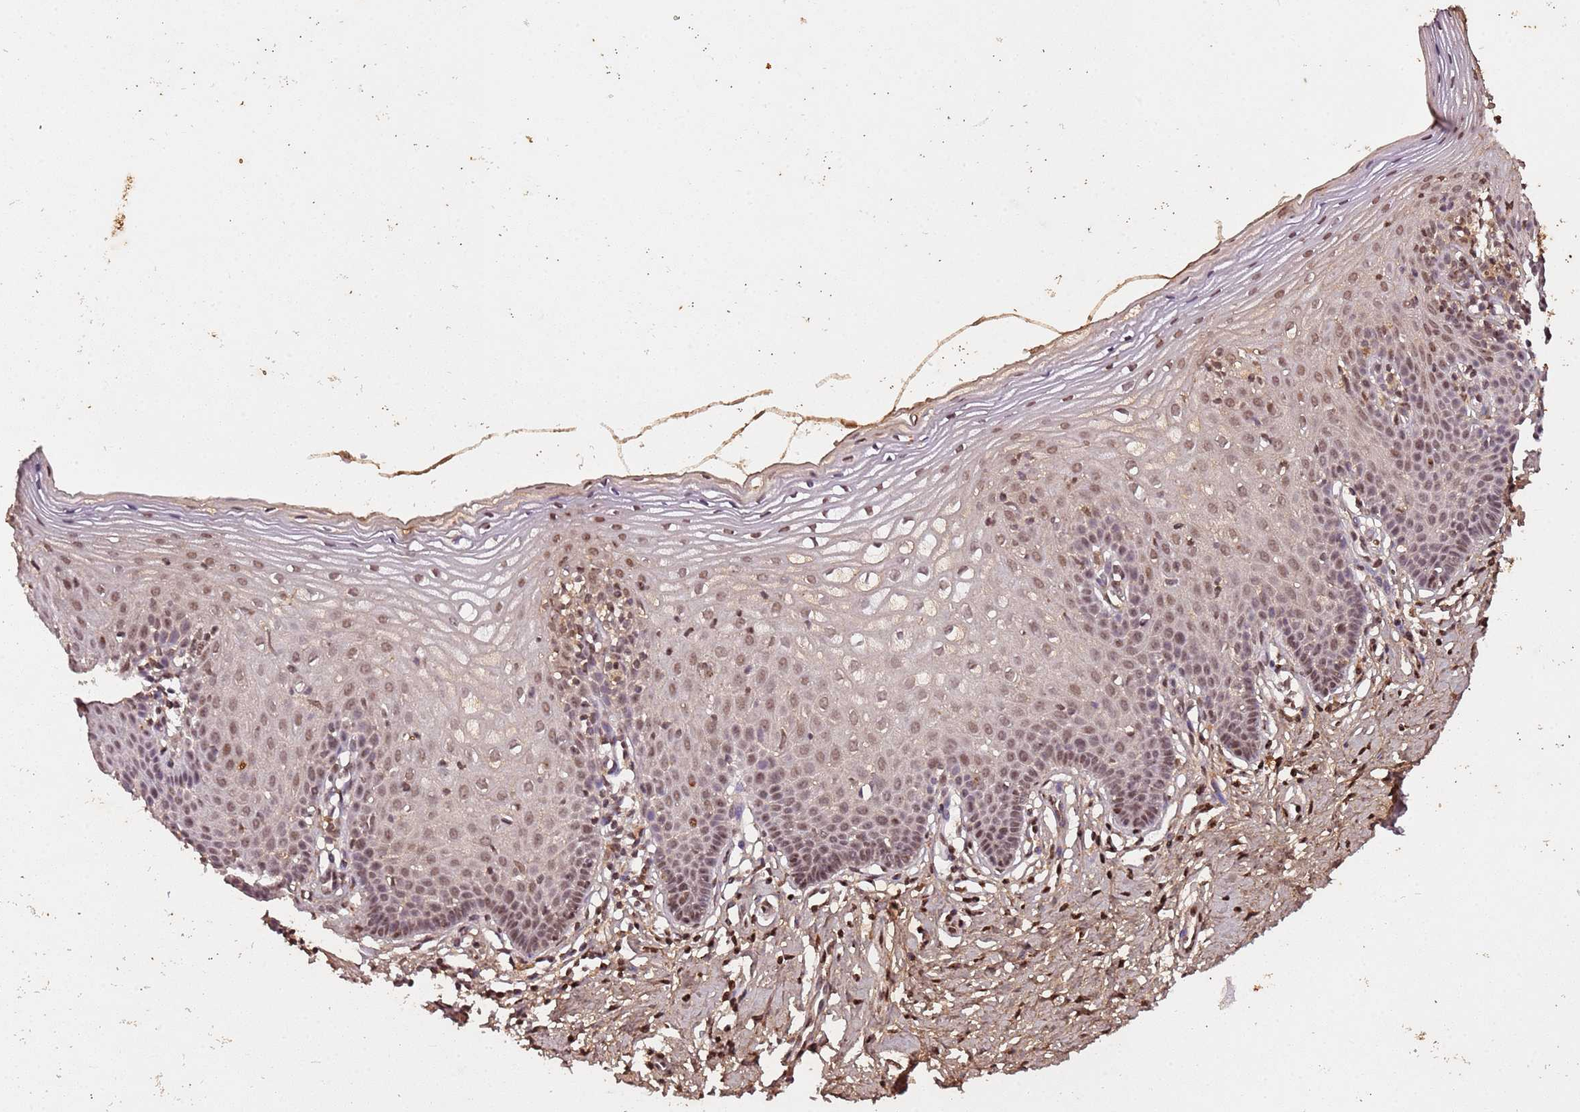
{"staining": {"intensity": "strong", "quantity": ">75%", "location": "cytoplasmic/membranous"}, "tissue": "cervix", "cell_type": "Glandular cells", "image_type": "normal", "snomed": [{"axis": "morphology", "description": "Normal tissue, NOS"}, {"axis": "topography", "description": "Cervix"}], "caption": "Protein staining shows strong cytoplasmic/membranous staining in about >75% of glandular cells in unremarkable cervix. (DAB IHC, brown staining for protein, blue staining for nuclei).", "gene": "COL1A2", "patient": {"sex": "female", "age": 36}}